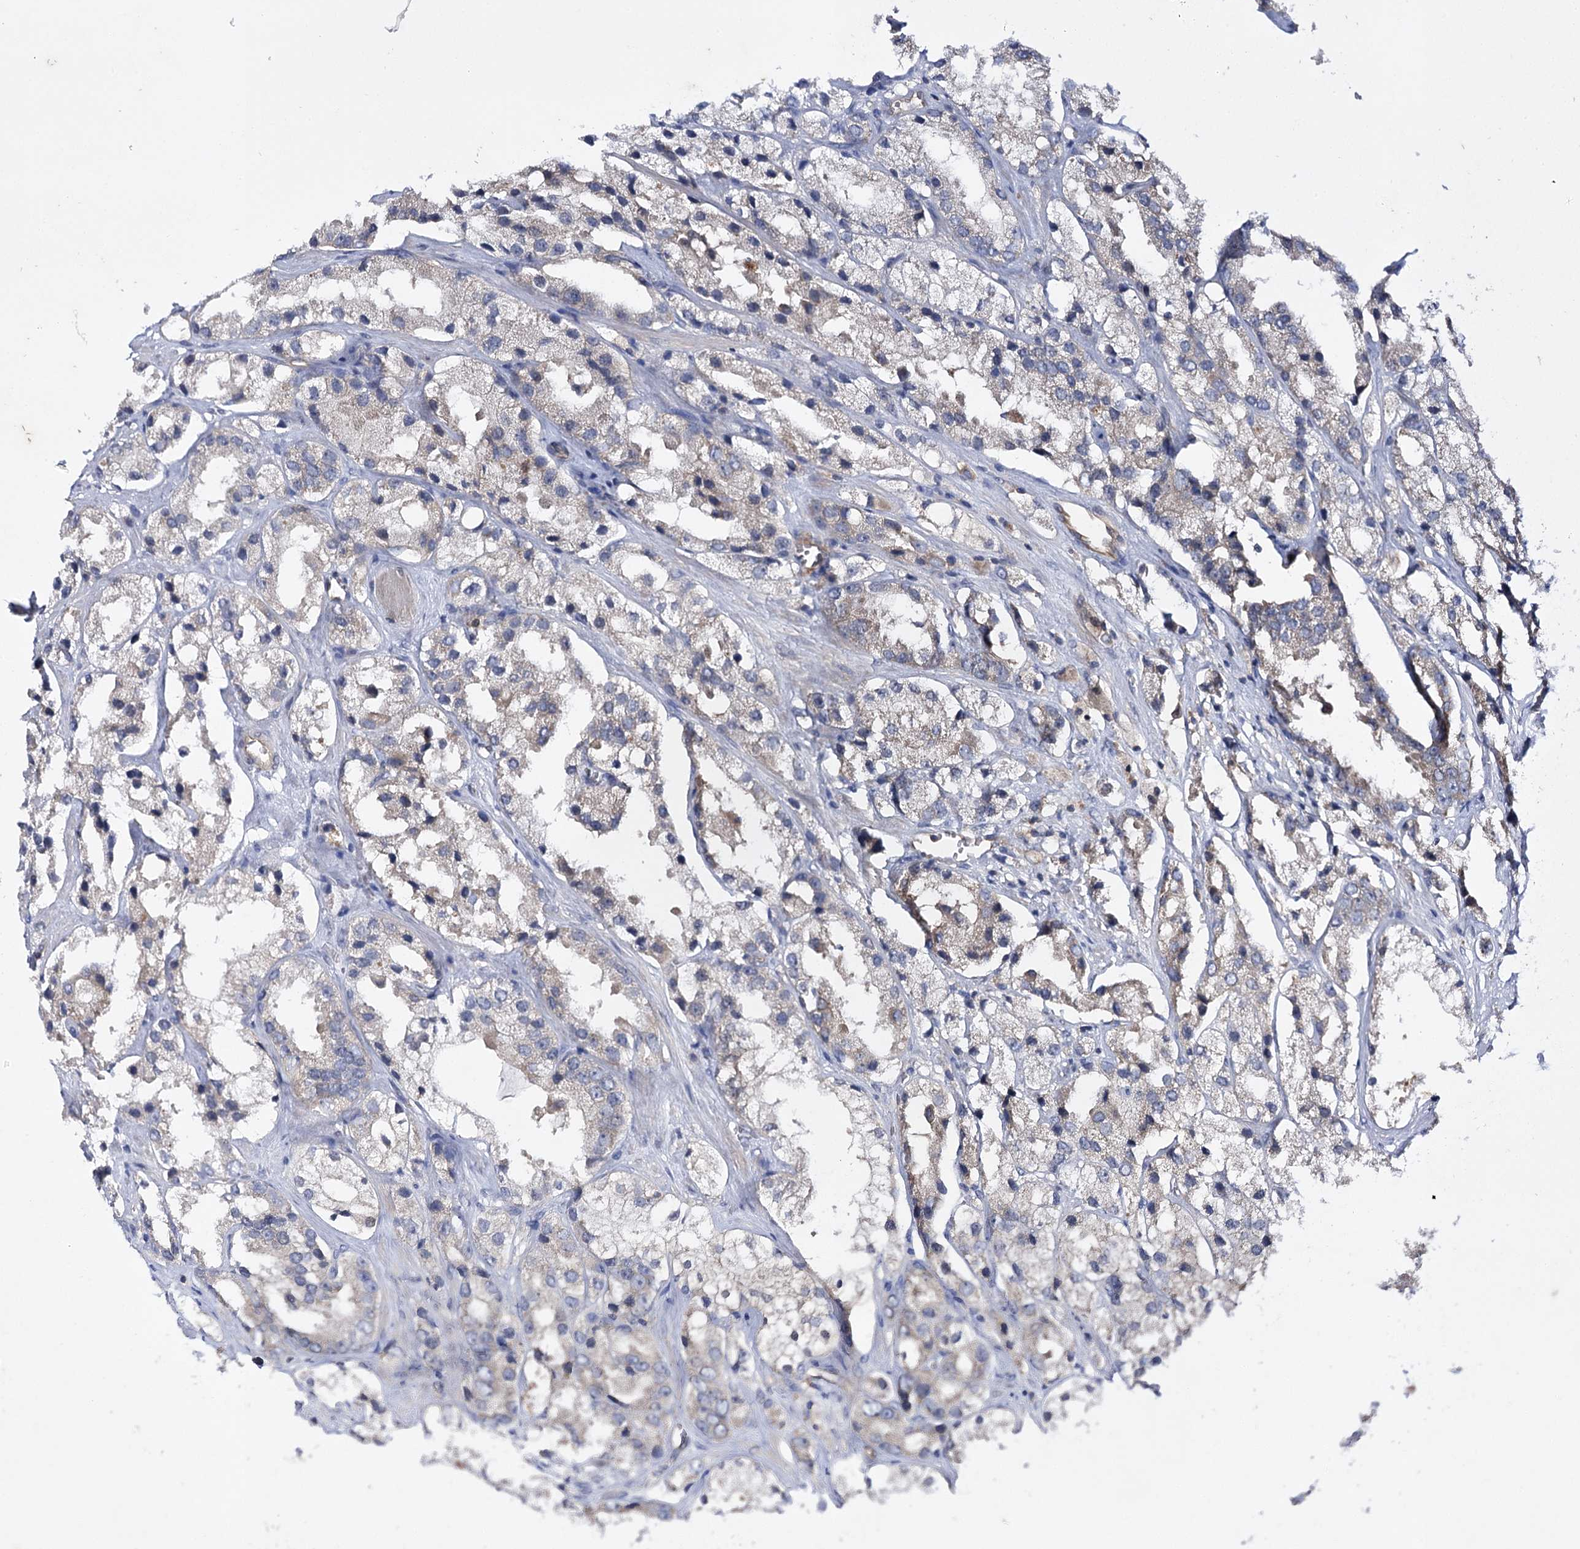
{"staining": {"intensity": "weak", "quantity": "25%-75%", "location": "cytoplasmic/membranous"}, "tissue": "prostate cancer", "cell_type": "Tumor cells", "image_type": "cancer", "snomed": [{"axis": "morphology", "description": "Adenocarcinoma, High grade"}, {"axis": "topography", "description": "Prostate"}], "caption": "Brown immunohistochemical staining in human prostate high-grade adenocarcinoma reveals weak cytoplasmic/membranous positivity in approximately 25%-75% of tumor cells.", "gene": "BCR", "patient": {"sex": "male", "age": 66}}